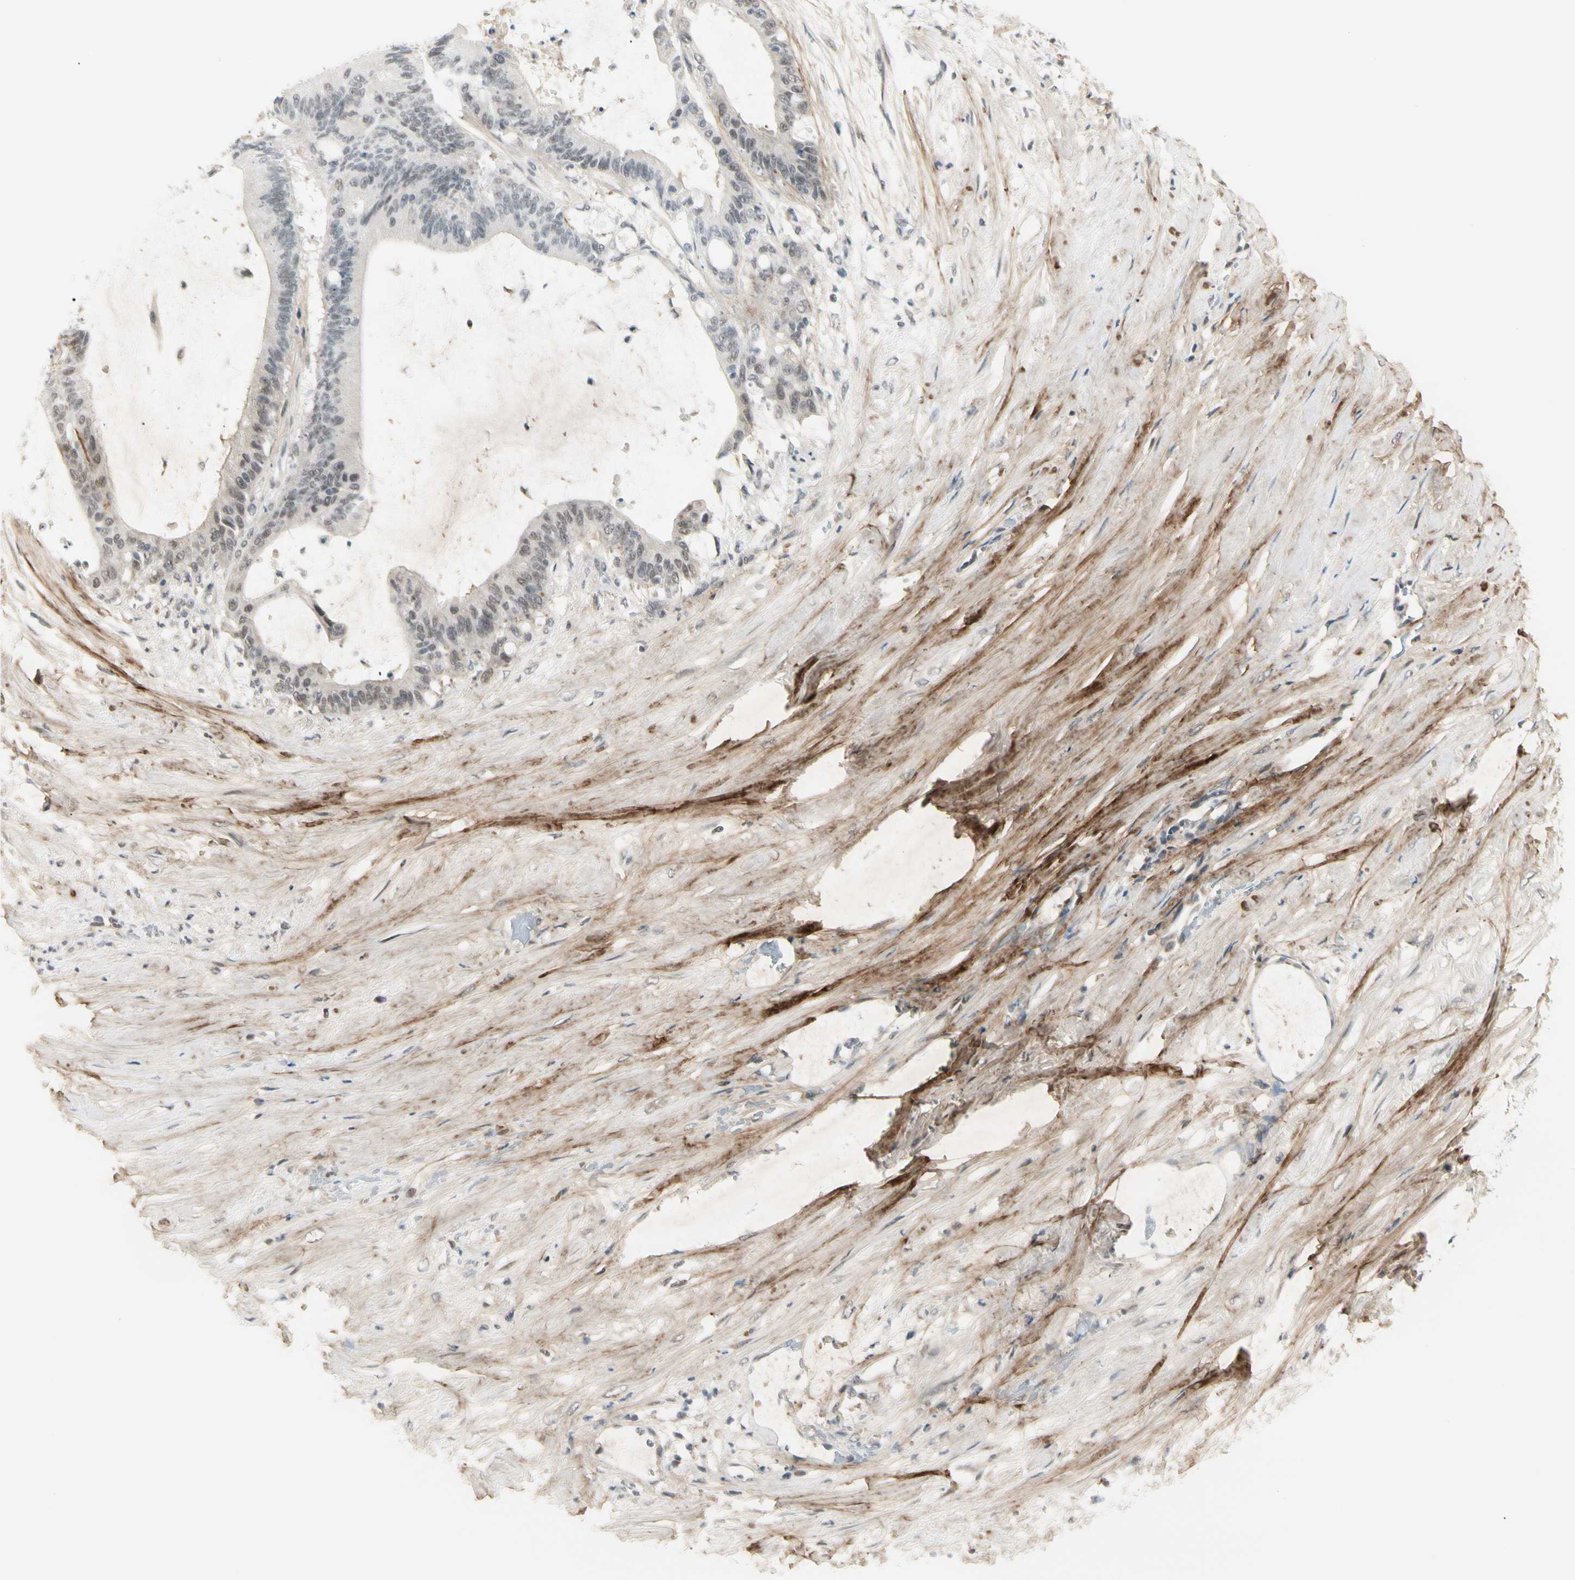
{"staining": {"intensity": "weak", "quantity": "25%-75%", "location": "nuclear"}, "tissue": "liver cancer", "cell_type": "Tumor cells", "image_type": "cancer", "snomed": [{"axis": "morphology", "description": "Cholangiocarcinoma"}, {"axis": "topography", "description": "Liver"}], "caption": "Tumor cells demonstrate low levels of weak nuclear staining in approximately 25%-75% of cells in human liver cholangiocarcinoma.", "gene": "ASPN", "patient": {"sex": "female", "age": 73}}